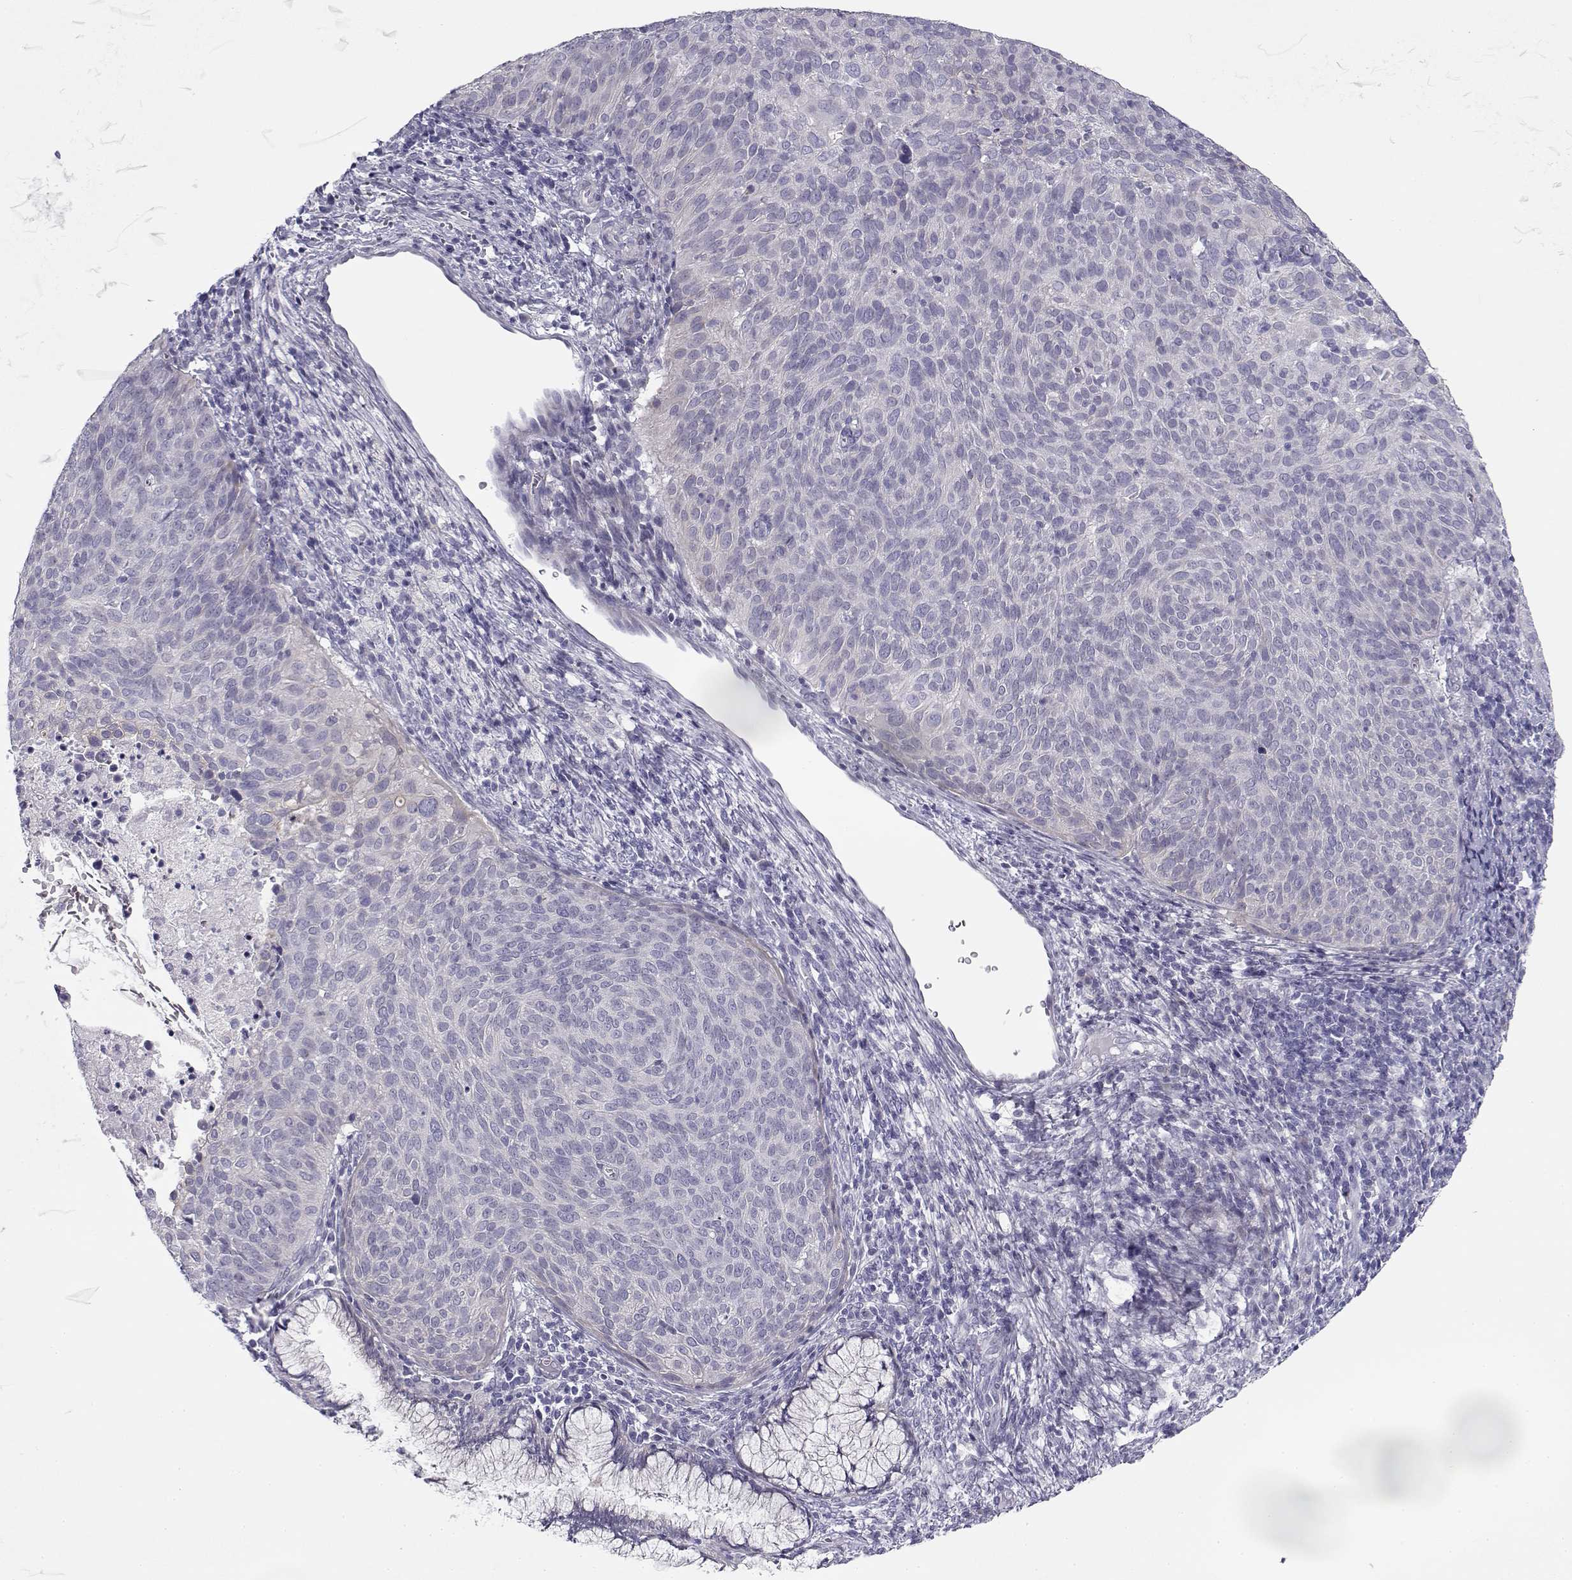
{"staining": {"intensity": "negative", "quantity": "none", "location": "none"}, "tissue": "cervical cancer", "cell_type": "Tumor cells", "image_type": "cancer", "snomed": [{"axis": "morphology", "description": "Squamous cell carcinoma, NOS"}, {"axis": "topography", "description": "Cervix"}], "caption": "There is no significant positivity in tumor cells of cervical squamous cell carcinoma. (DAB IHC visualized using brightfield microscopy, high magnification).", "gene": "CREB3L3", "patient": {"sex": "female", "age": 39}}